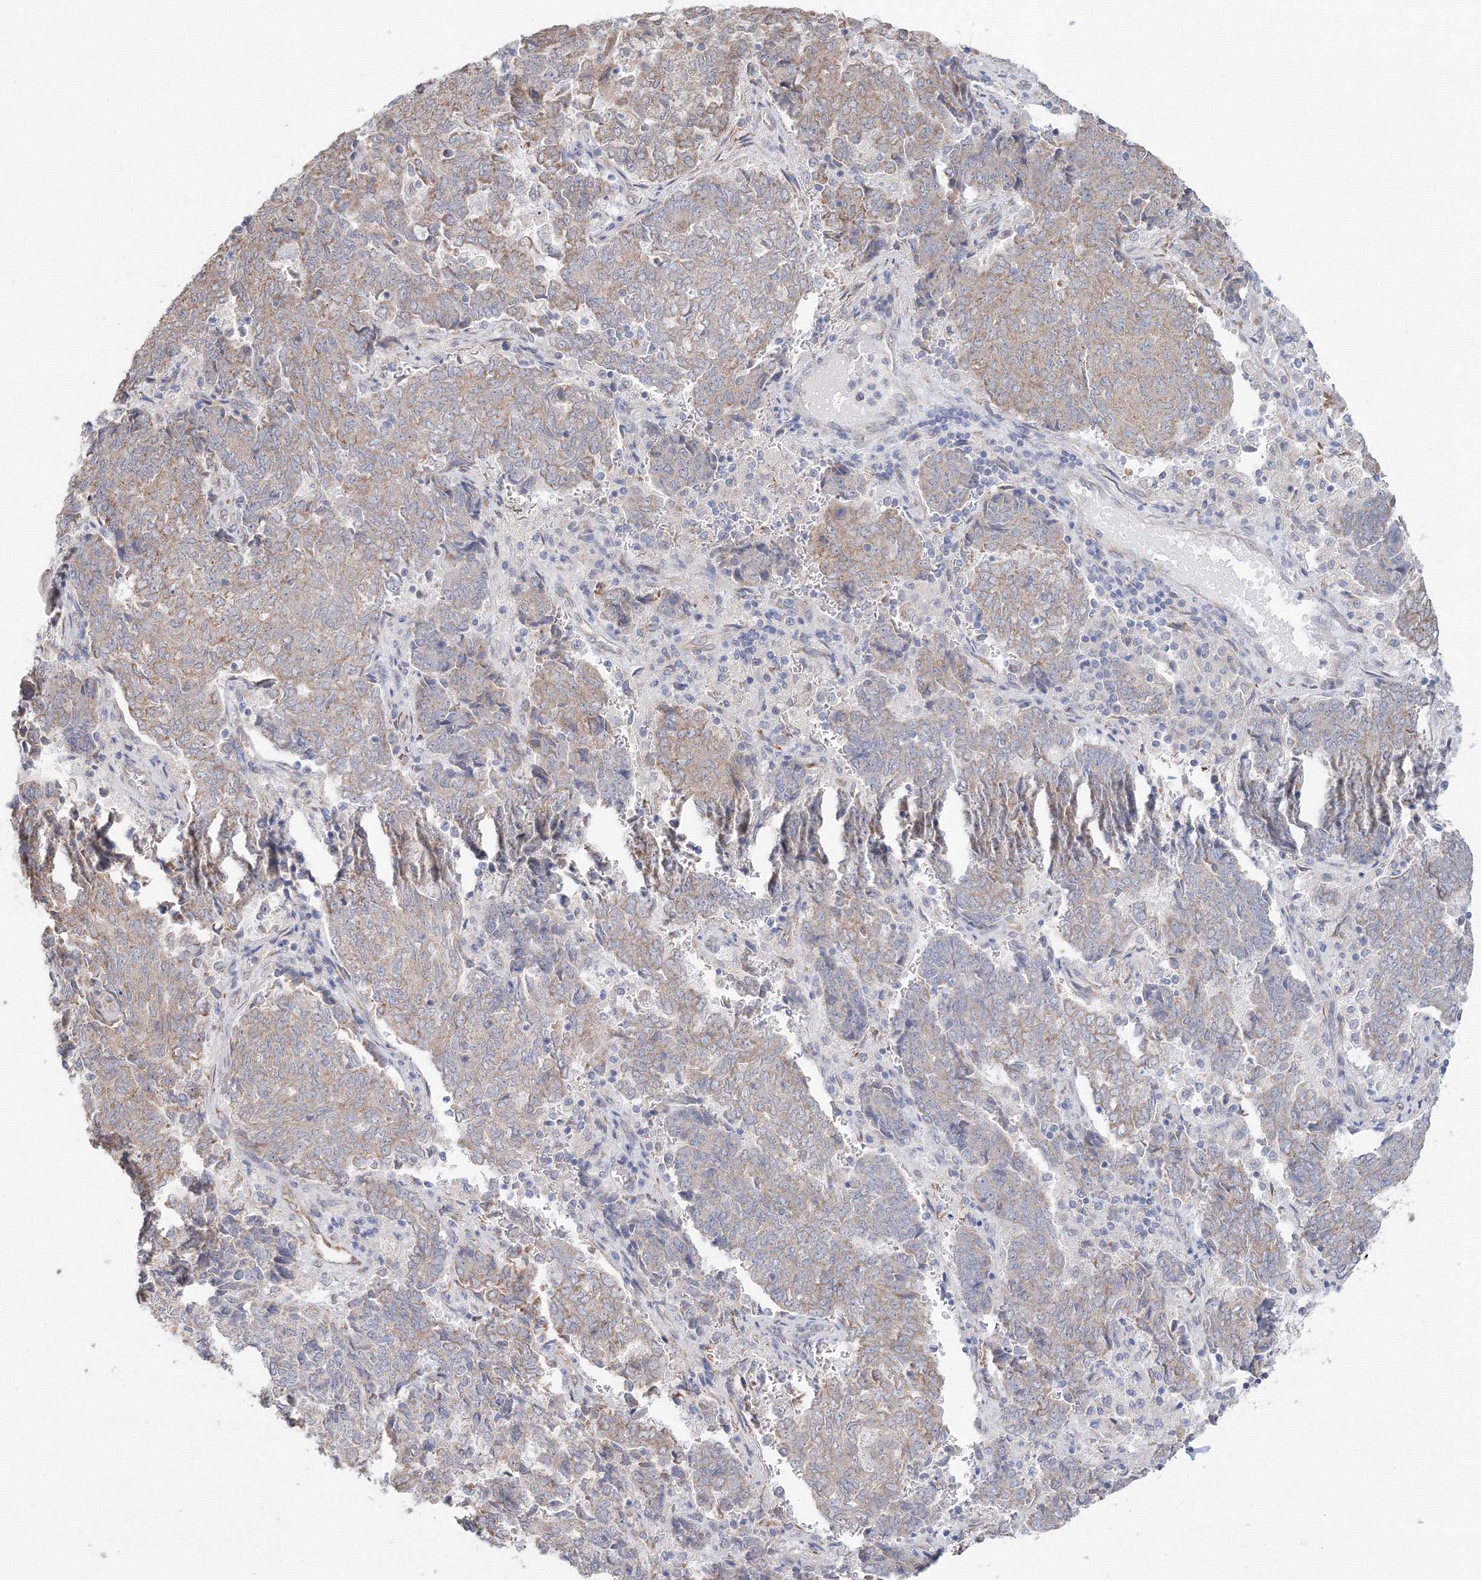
{"staining": {"intensity": "weak", "quantity": "25%-75%", "location": "cytoplasmic/membranous"}, "tissue": "endometrial cancer", "cell_type": "Tumor cells", "image_type": "cancer", "snomed": [{"axis": "morphology", "description": "Adenocarcinoma, NOS"}, {"axis": "topography", "description": "Endometrium"}], "caption": "Immunohistochemistry micrograph of endometrial cancer (adenocarcinoma) stained for a protein (brown), which shows low levels of weak cytoplasmic/membranous expression in about 25%-75% of tumor cells.", "gene": "DHRS12", "patient": {"sex": "female", "age": 80}}